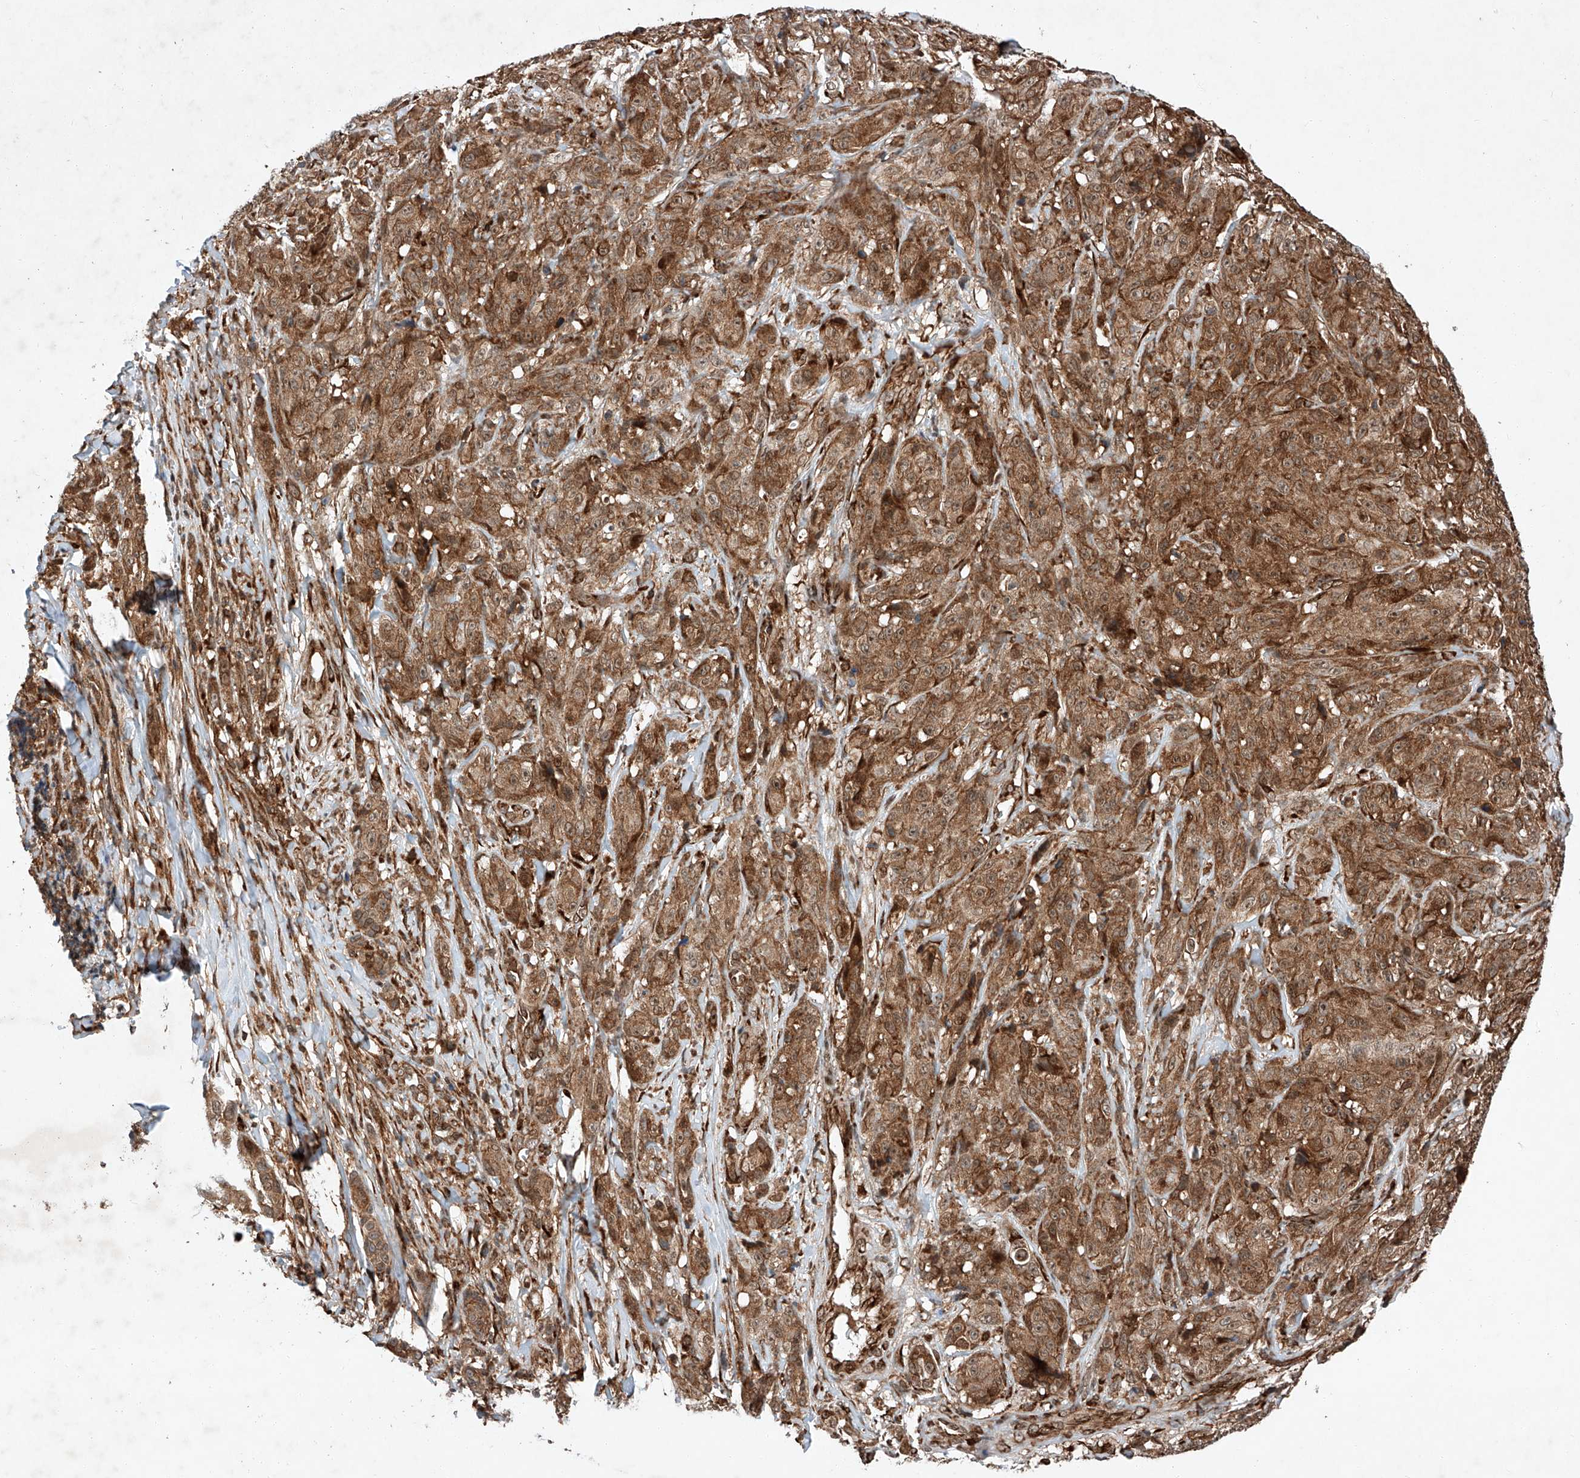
{"staining": {"intensity": "moderate", "quantity": ">75%", "location": "cytoplasmic/membranous,nuclear"}, "tissue": "melanoma", "cell_type": "Tumor cells", "image_type": "cancer", "snomed": [{"axis": "morphology", "description": "Malignant melanoma, NOS"}, {"axis": "topography", "description": "Skin"}], "caption": "High-power microscopy captured an immunohistochemistry (IHC) photomicrograph of malignant melanoma, revealing moderate cytoplasmic/membranous and nuclear expression in approximately >75% of tumor cells.", "gene": "ZFP28", "patient": {"sex": "male", "age": 73}}